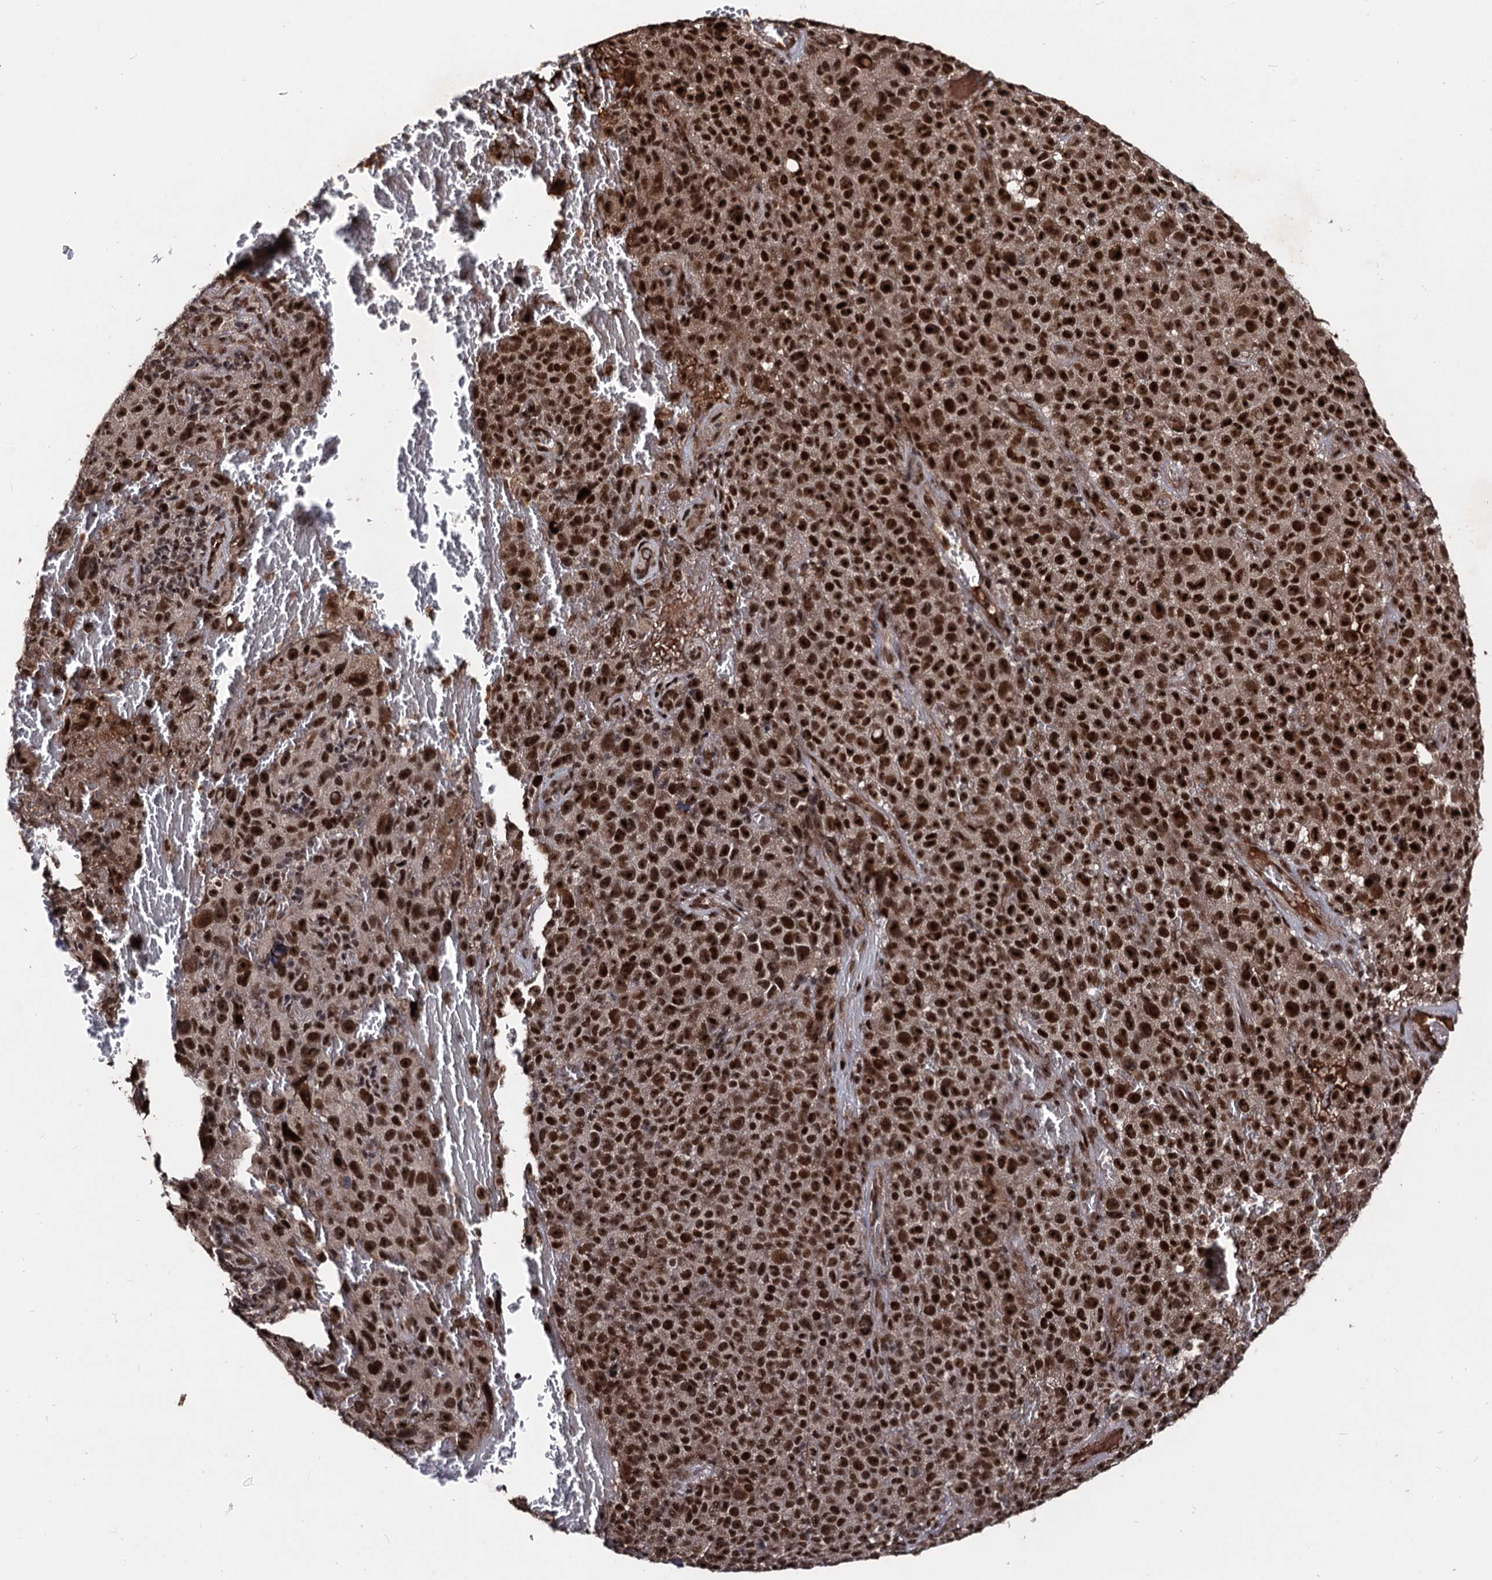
{"staining": {"intensity": "strong", "quantity": ">75%", "location": "nuclear"}, "tissue": "melanoma", "cell_type": "Tumor cells", "image_type": "cancer", "snomed": [{"axis": "morphology", "description": "Malignant melanoma, NOS"}, {"axis": "topography", "description": "Skin"}], "caption": "Protein staining displays strong nuclear staining in about >75% of tumor cells in malignant melanoma.", "gene": "SFSWAP", "patient": {"sex": "female", "age": 82}}